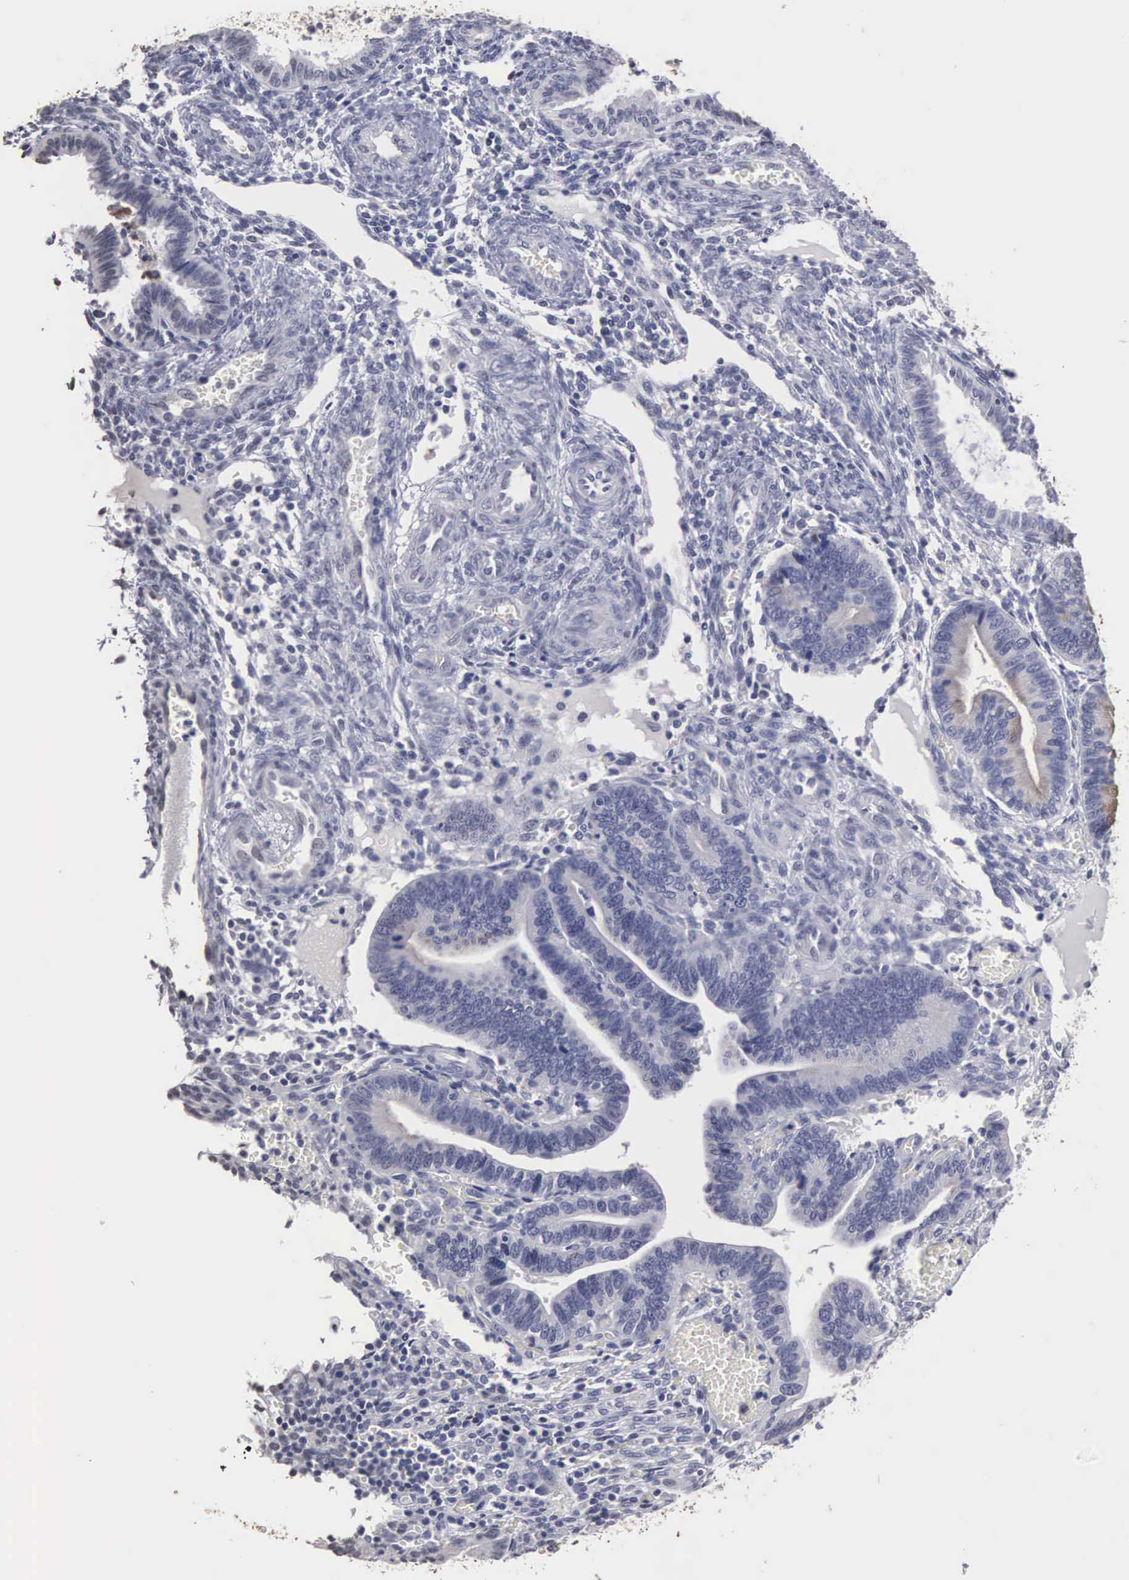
{"staining": {"intensity": "negative", "quantity": "none", "location": "none"}, "tissue": "endometrium", "cell_type": "Cells in endometrial stroma", "image_type": "normal", "snomed": [{"axis": "morphology", "description": "Normal tissue, NOS"}, {"axis": "topography", "description": "Endometrium"}], "caption": "Photomicrograph shows no protein expression in cells in endometrial stroma of benign endometrium. (IHC, brightfield microscopy, high magnification).", "gene": "UPB1", "patient": {"sex": "female", "age": 36}}